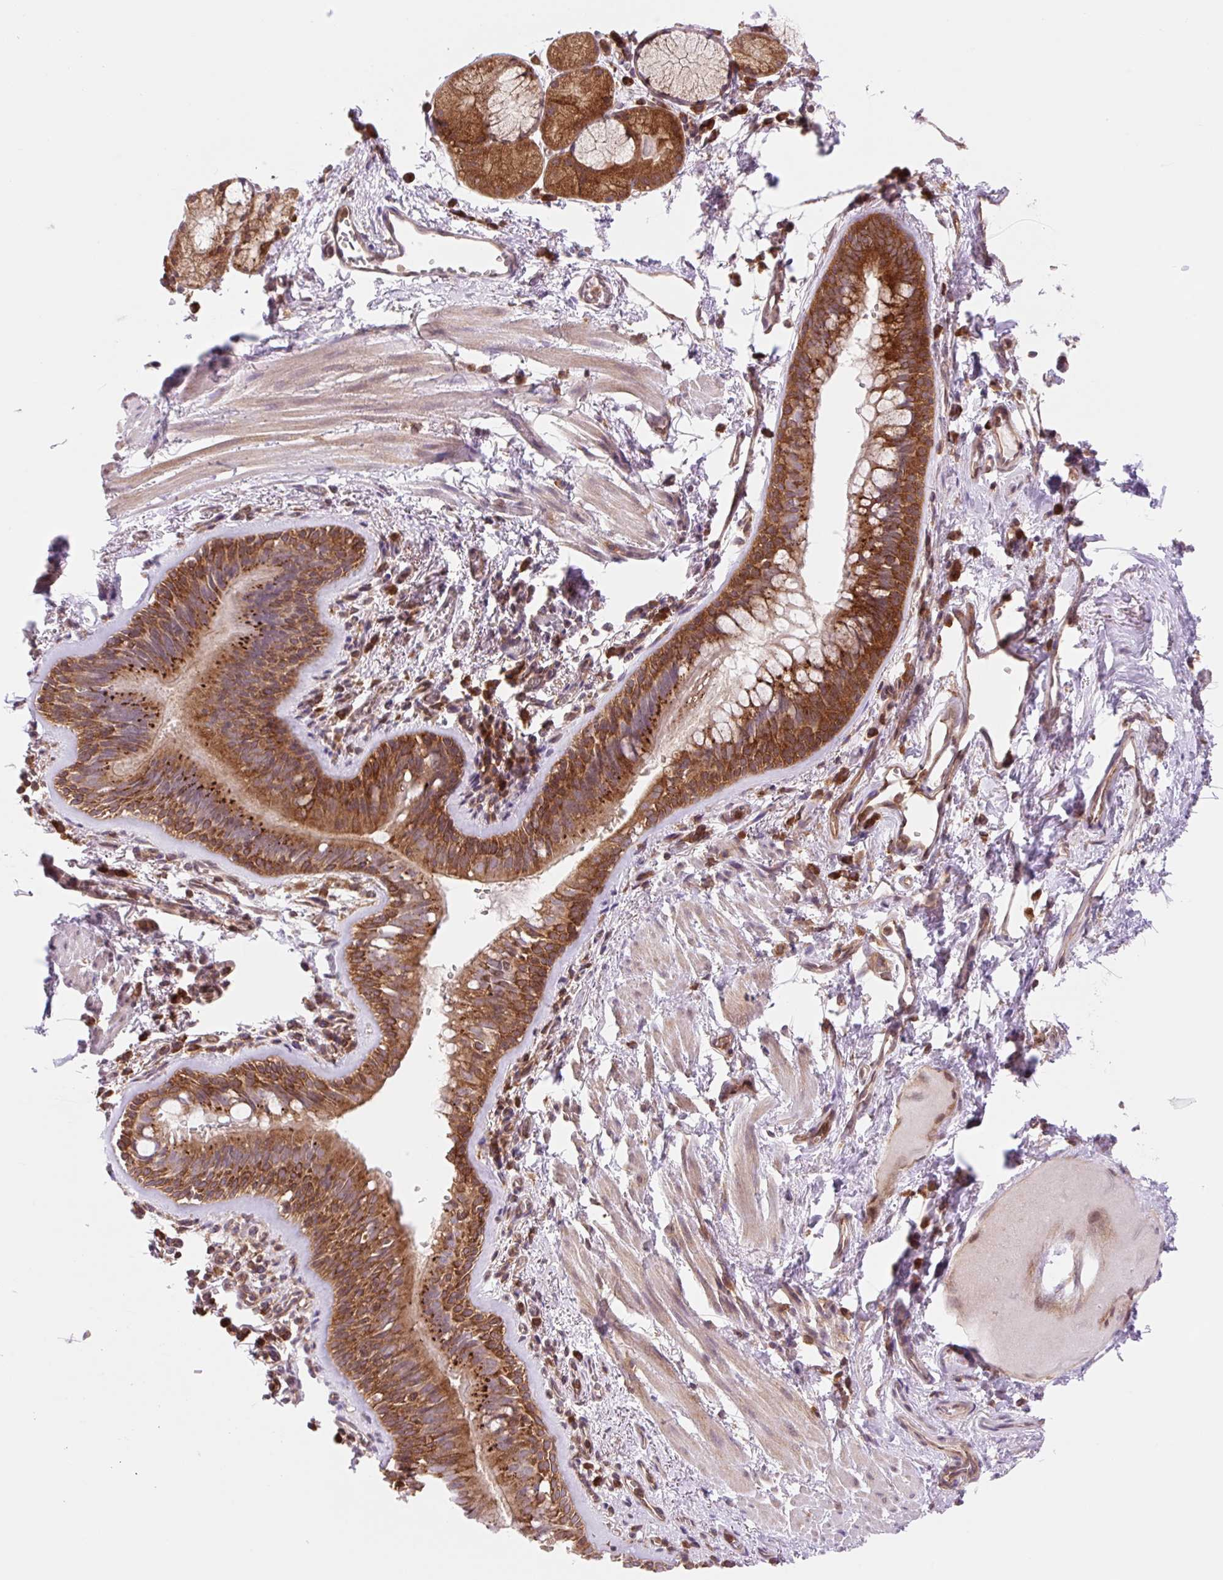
{"staining": {"intensity": "strong", "quantity": ">75%", "location": "cytoplasmic/membranous"}, "tissue": "bronchus", "cell_type": "Respiratory epithelial cells", "image_type": "normal", "snomed": [{"axis": "morphology", "description": "Normal tissue, NOS"}, {"axis": "topography", "description": "Cartilage tissue"}, {"axis": "topography", "description": "Bronchus"}], "caption": "Protein expression analysis of normal human bronchus reveals strong cytoplasmic/membranous expression in approximately >75% of respiratory epithelial cells.", "gene": "VPS4A", "patient": {"sex": "male", "age": 78}}